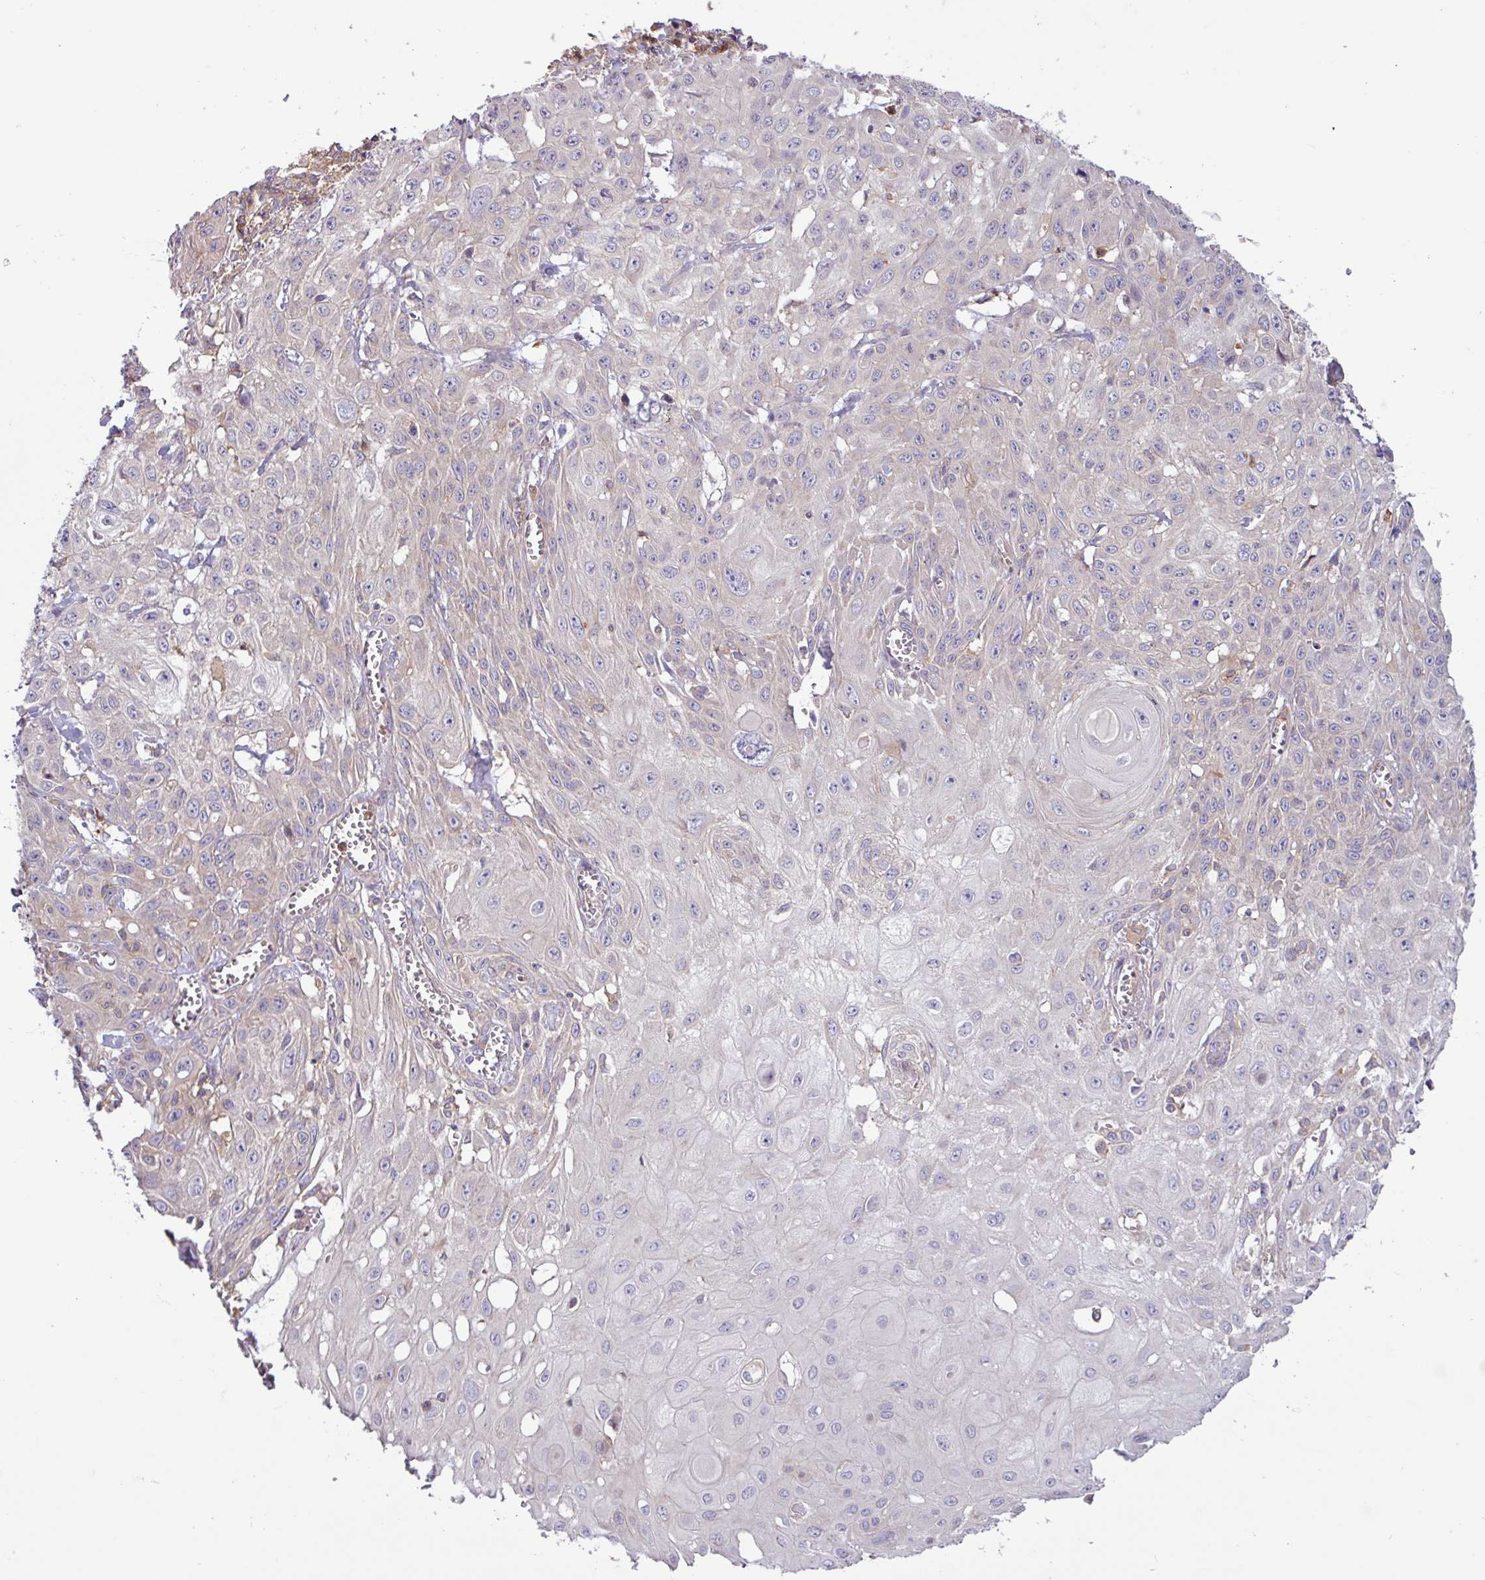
{"staining": {"intensity": "negative", "quantity": "none", "location": "none"}, "tissue": "skin cancer", "cell_type": "Tumor cells", "image_type": "cancer", "snomed": [{"axis": "morphology", "description": "Squamous cell carcinoma, NOS"}, {"axis": "topography", "description": "Skin"}, {"axis": "topography", "description": "Vulva"}], "caption": "IHC micrograph of skin cancer stained for a protein (brown), which reveals no positivity in tumor cells. (DAB (3,3'-diaminobenzidine) immunohistochemistry (IHC) with hematoxylin counter stain).", "gene": "ACTR3", "patient": {"sex": "female", "age": 71}}